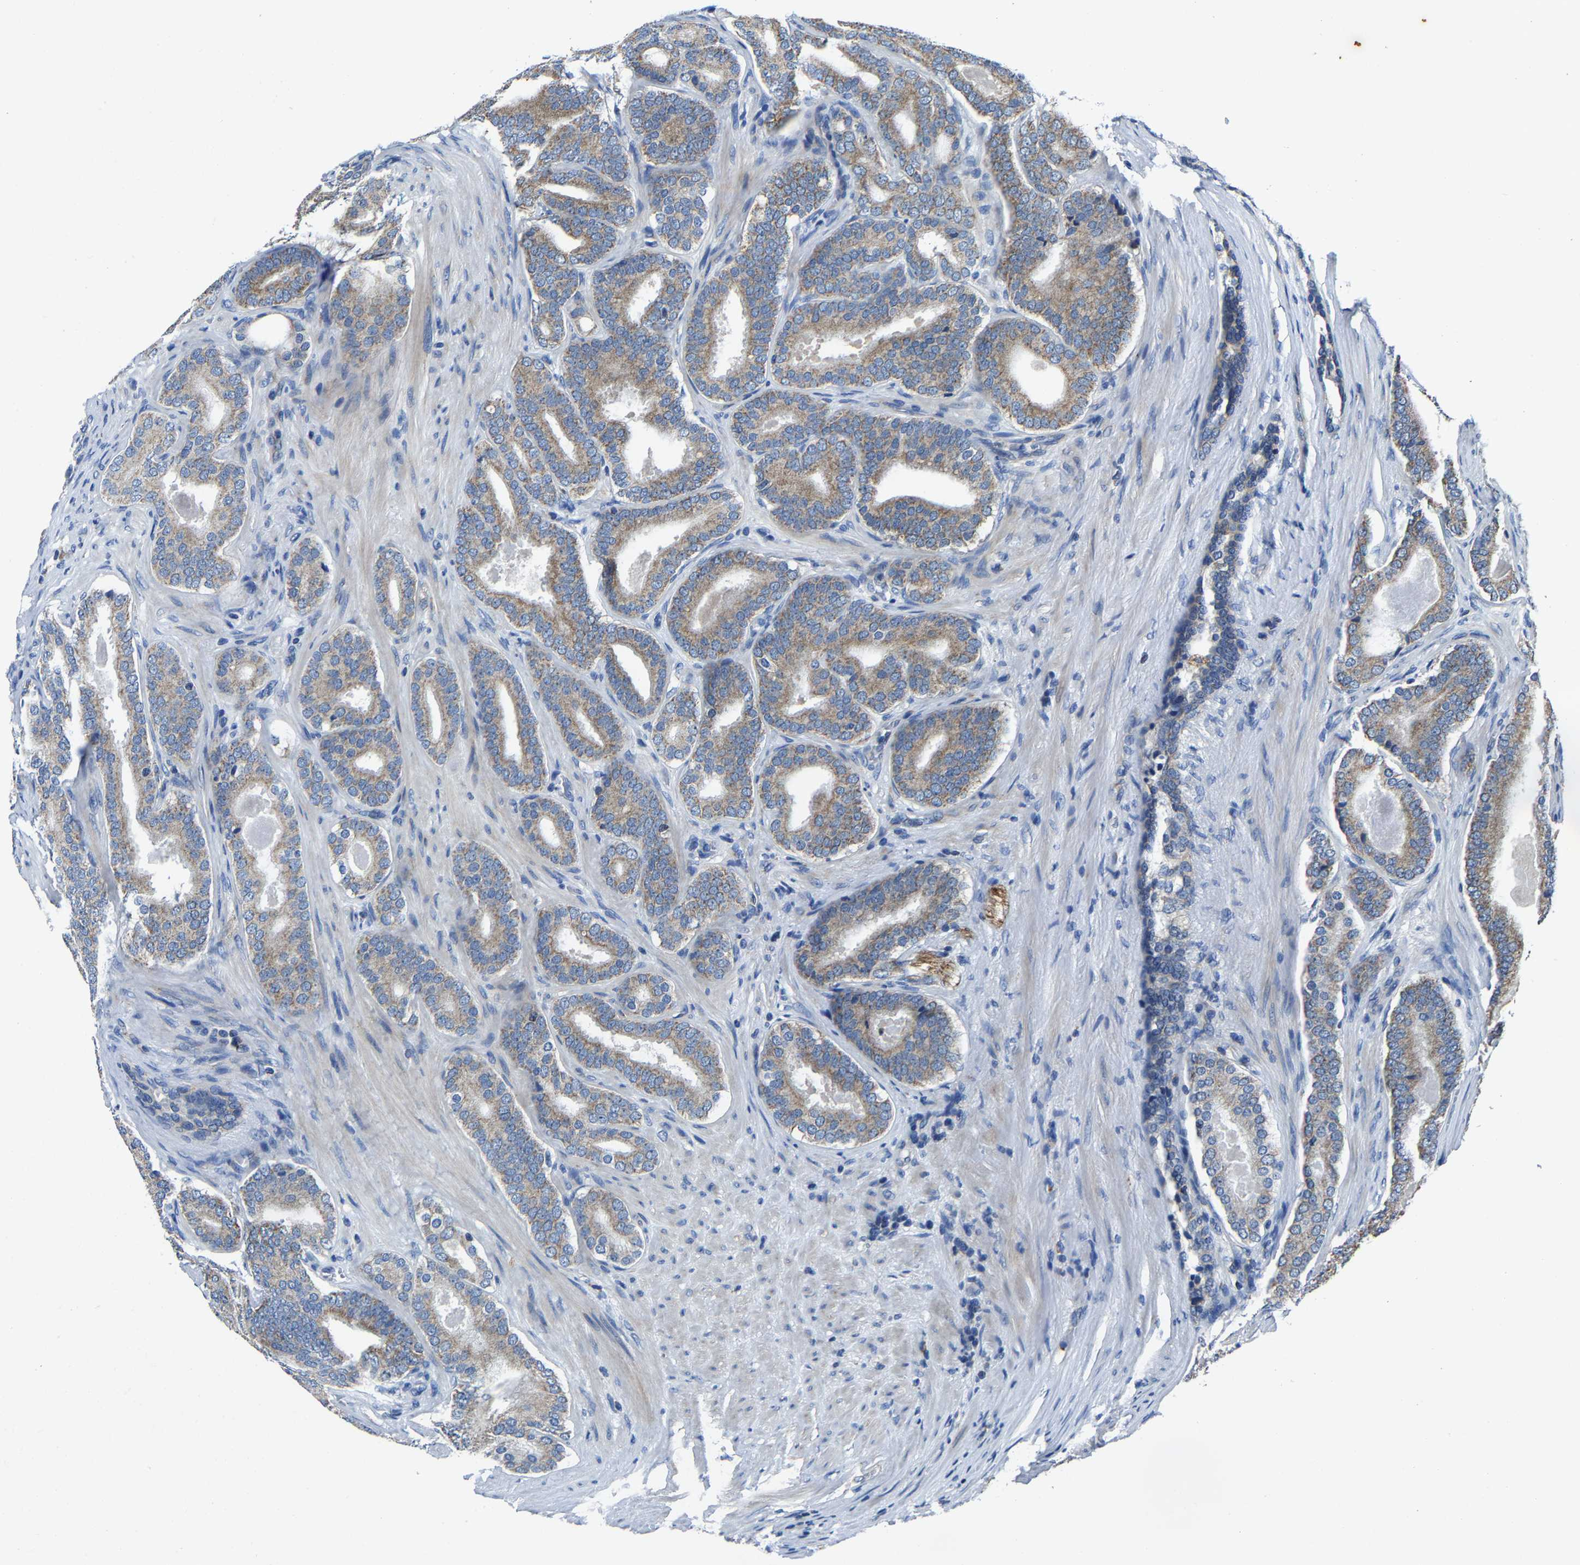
{"staining": {"intensity": "moderate", "quantity": ">75%", "location": "cytoplasmic/membranous"}, "tissue": "prostate cancer", "cell_type": "Tumor cells", "image_type": "cancer", "snomed": [{"axis": "morphology", "description": "Adenocarcinoma, High grade"}, {"axis": "topography", "description": "Prostate"}], "caption": "Immunohistochemistry of human adenocarcinoma (high-grade) (prostate) displays medium levels of moderate cytoplasmic/membranous expression in about >75% of tumor cells.", "gene": "AGK", "patient": {"sex": "male", "age": 60}}